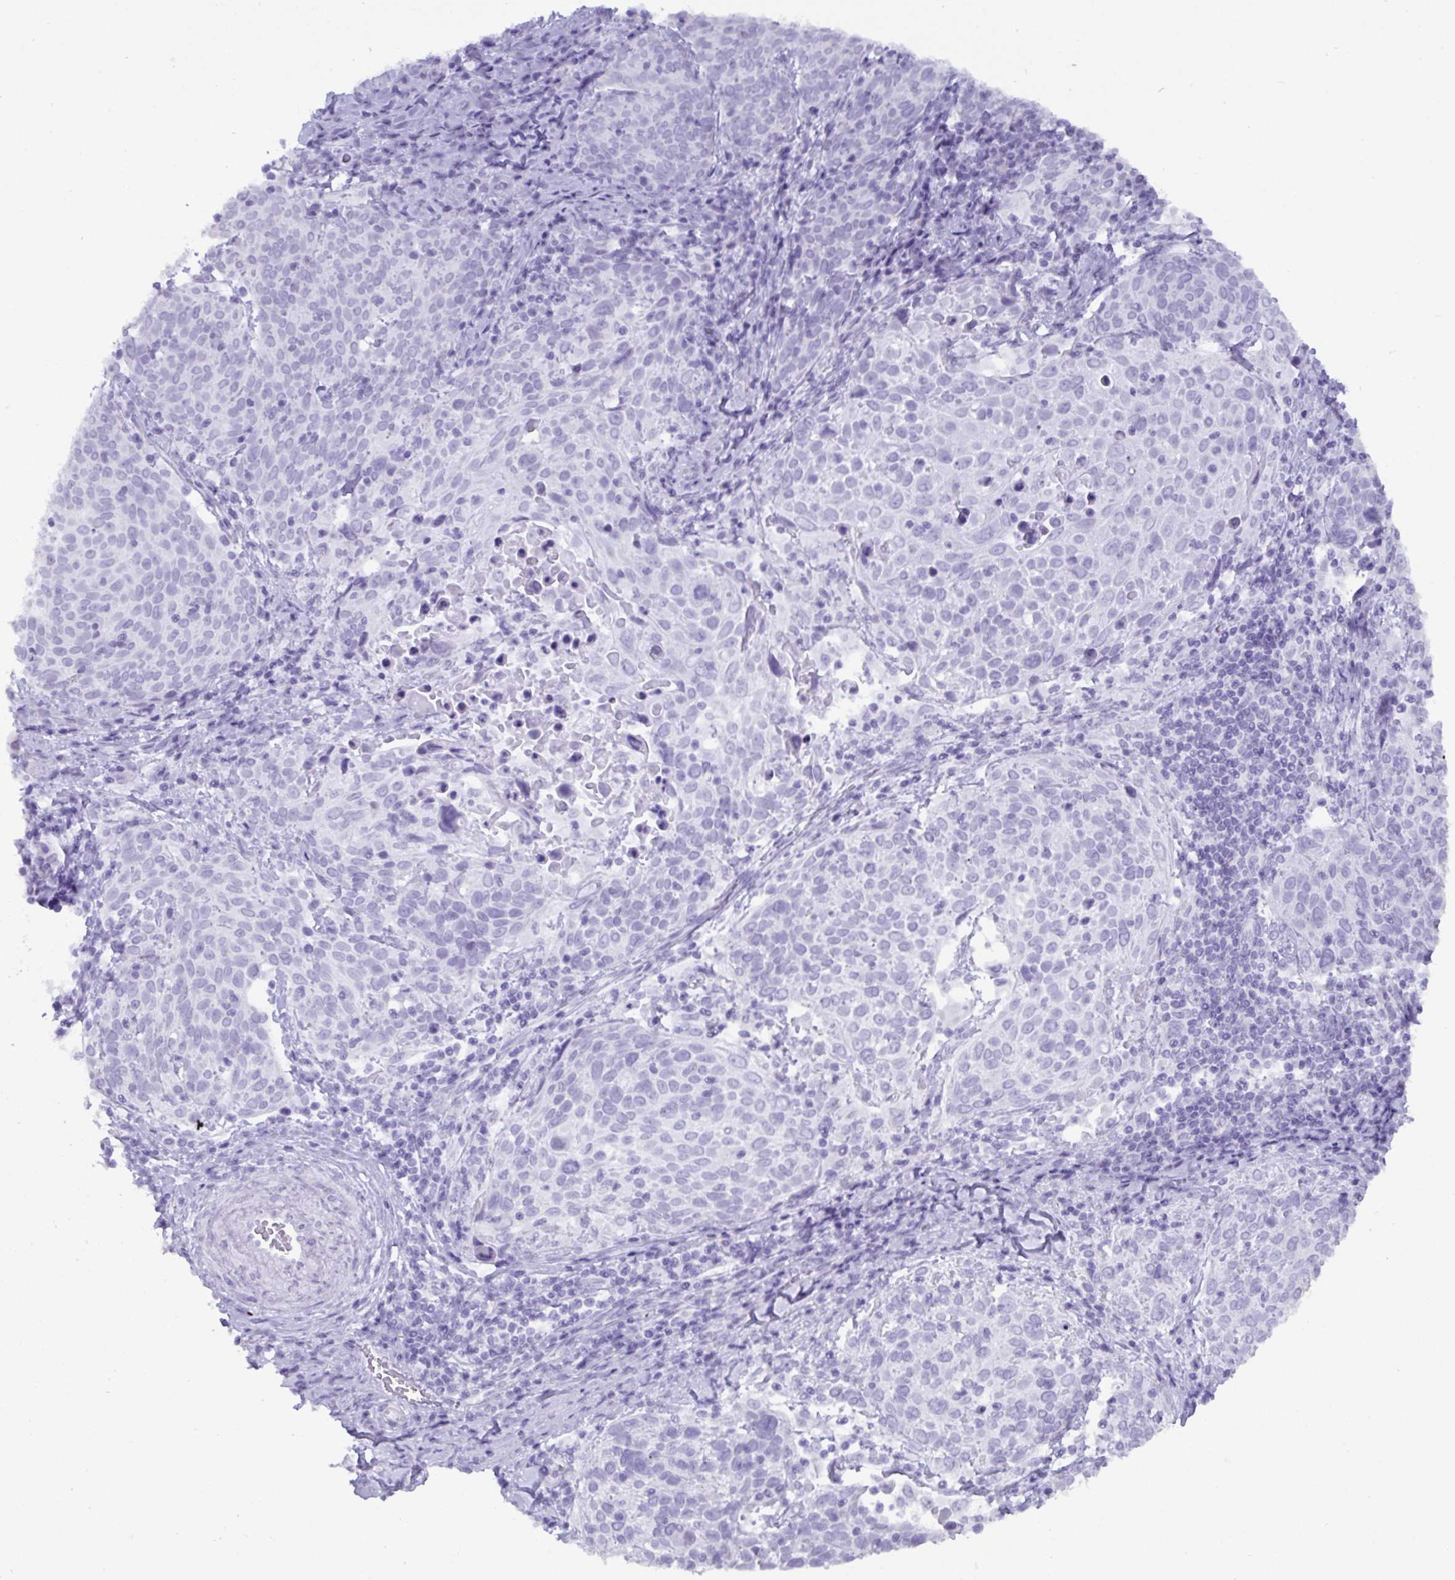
{"staining": {"intensity": "negative", "quantity": "none", "location": "none"}, "tissue": "cervical cancer", "cell_type": "Tumor cells", "image_type": "cancer", "snomed": [{"axis": "morphology", "description": "Squamous cell carcinoma, NOS"}, {"axis": "topography", "description": "Cervix"}], "caption": "Immunohistochemical staining of human squamous cell carcinoma (cervical) displays no significant expression in tumor cells.", "gene": "C4orf33", "patient": {"sex": "female", "age": 61}}